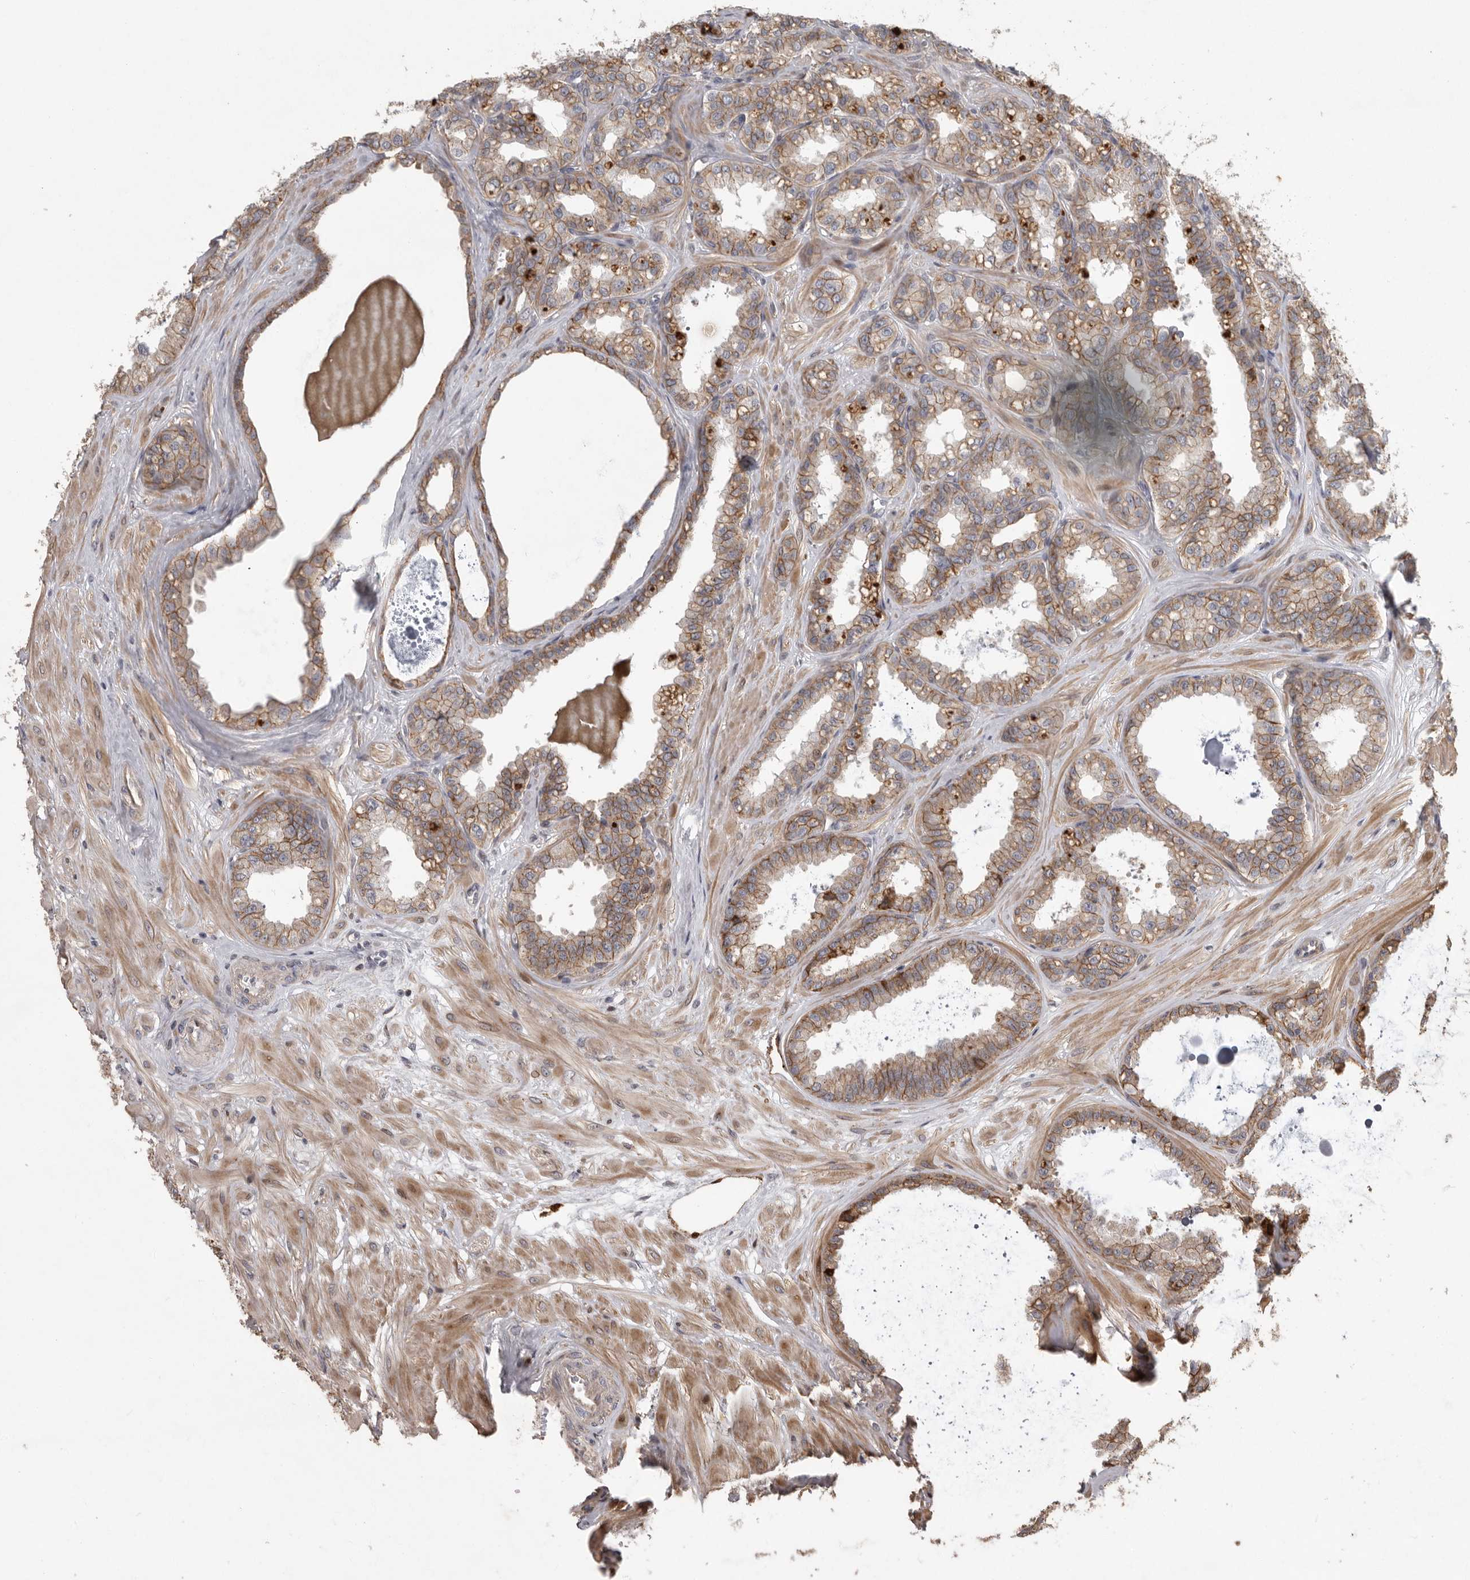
{"staining": {"intensity": "moderate", "quantity": ">75%", "location": "cytoplasmic/membranous"}, "tissue": "seminal vesicle", "cell_type": "Glandular cells", "image_type": "normal", "snomed": [{"axis": "morphology", "description": "Normal tissue, NOS"}, {"axis": "topography", "description": "Prostate"}, {"axis": "topography", "description": "Seminal veicle"}], "caption": "Human seminal vesicle stained with a brown dye shows moderate cytoplasmic/membranous positive staining in about >75% of glandular cells.", "gene": "MPDZ", "patient": {"sex": "male", "age": 51}}